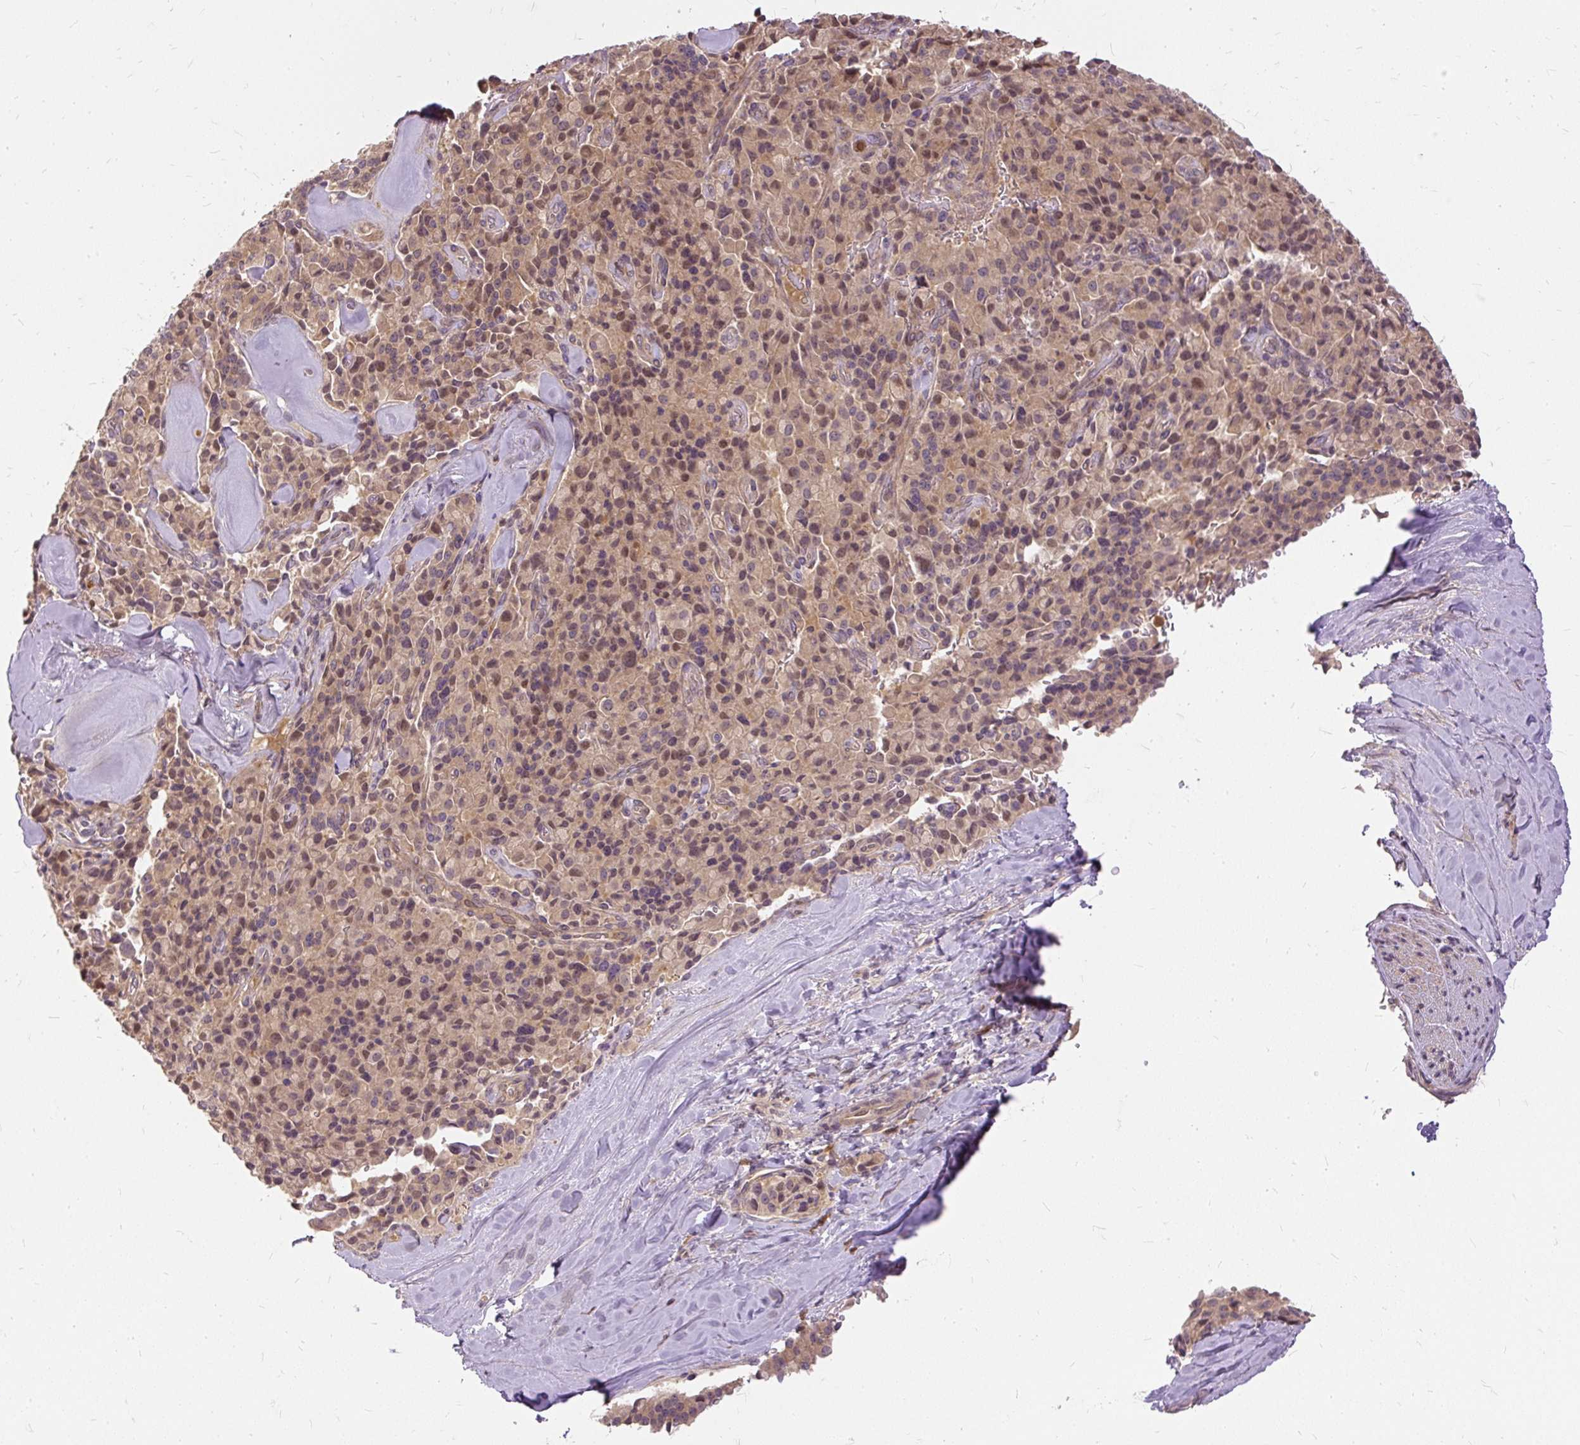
{"staining": {"intensity": "weak", "quantity": ">75%", "location": "cytoplasmic/membranous,nuclear"}, "tissue": "pancreatic cancer", "cell_type": "Tumor cells", "image_type": "cancer", "snomed": [{"axis": "morphology", "description": "Adenocarcinoma, NOS"}, {"axis": "topography", "description": "Pancreas"}], "caption": "There is low levels of weak cytoplasmic/membranous and nuclear expression in tumor cells of pancreatic adenocarcinoma, as demonstrated by immunohistochemical staining (brown color).", "gene": "AP5S1", "patient": {"sex": "male", "age": 65}}